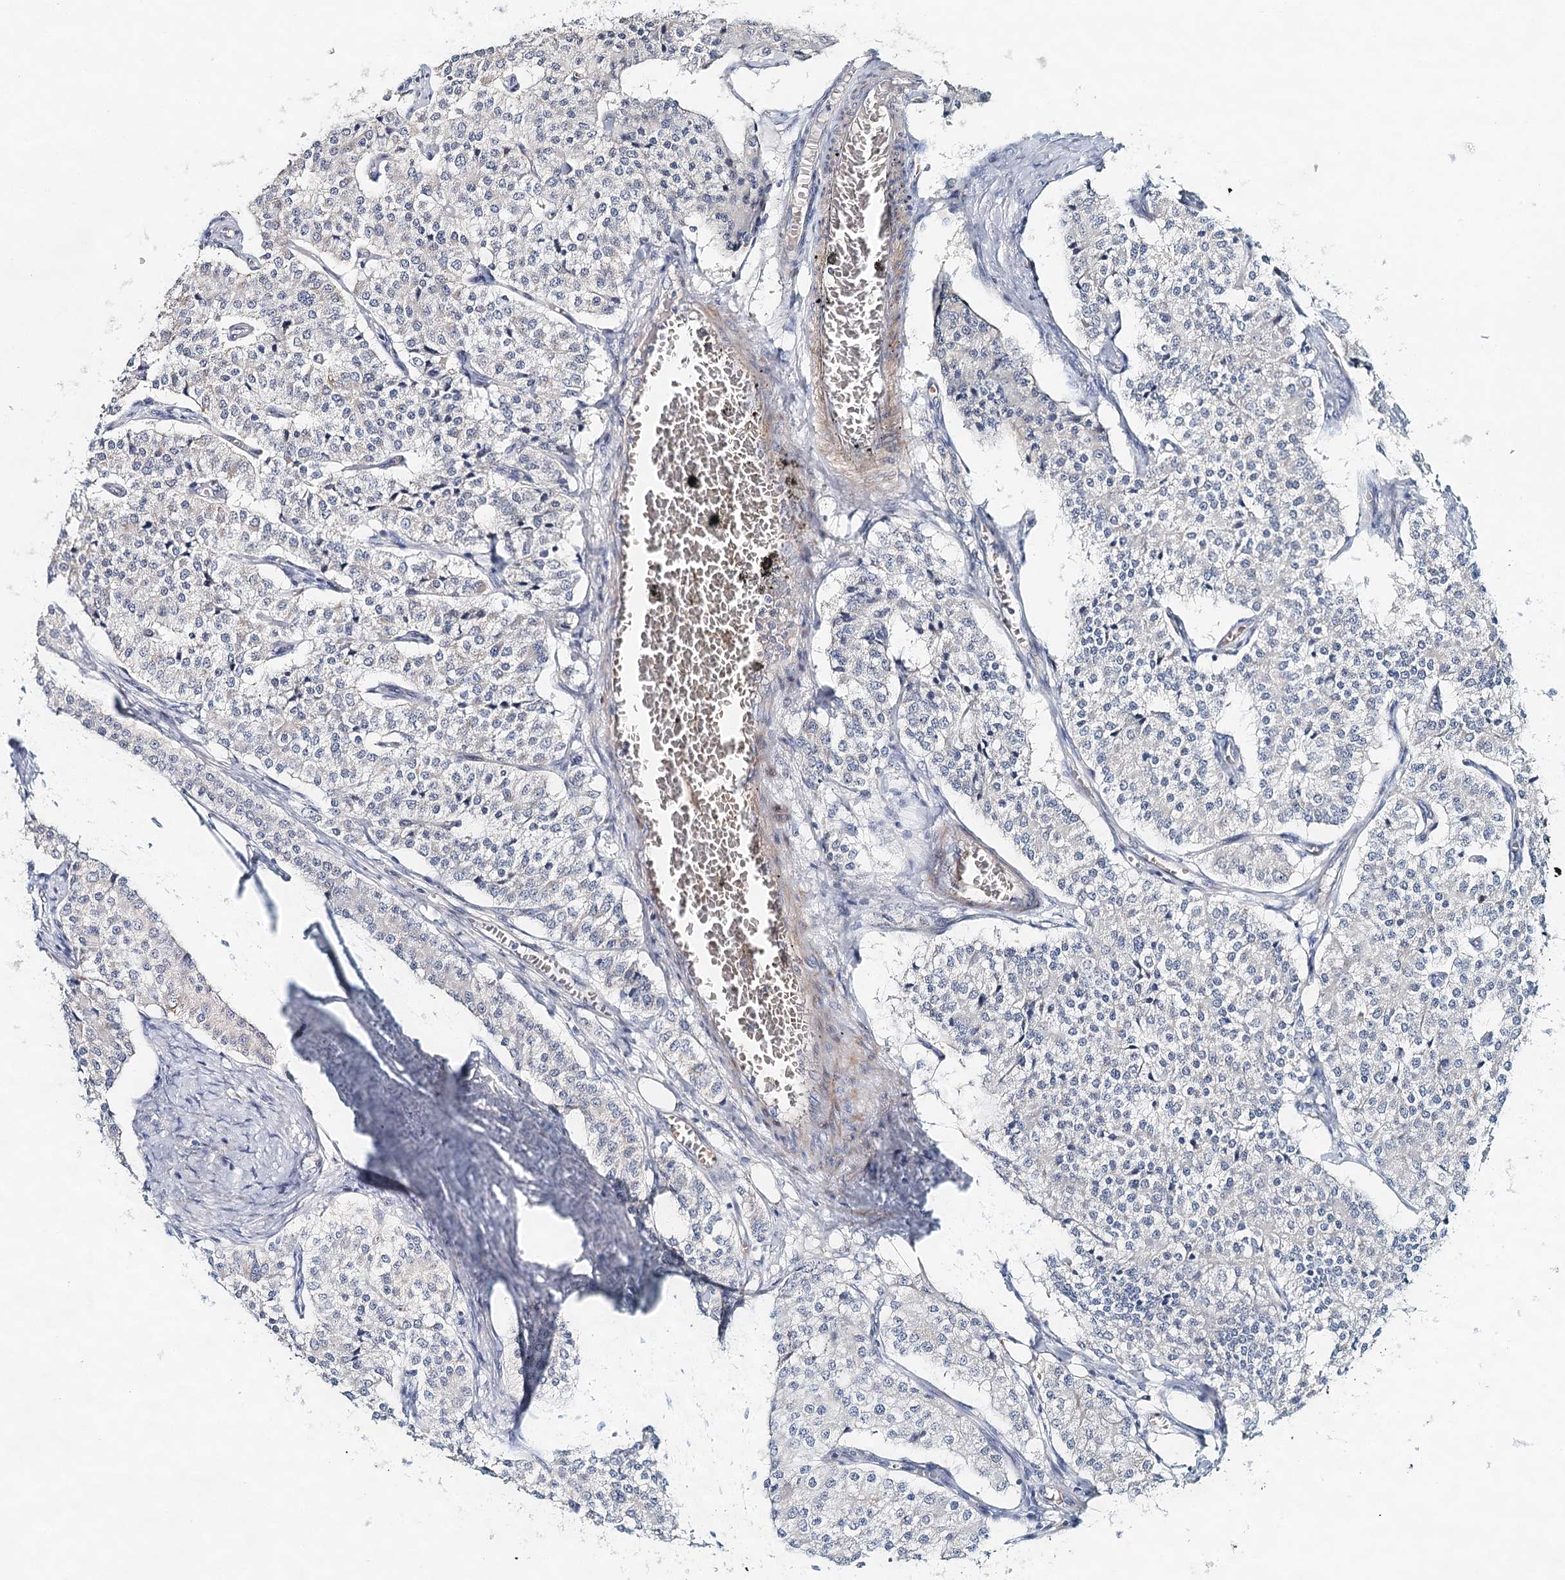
{"staining": {"intensity": "negative", "quantity": "none", "location": "none"}, "tissue": "carcinoid", "cell_type": "Tumor cells", "image_type": "cancer", "snomed": [{"axis": "morphology", "description": "Carcinoid, malignant, NOS"}, {"axis": "topography", "description": "Colon"}], "caption": "The immunohistochemistry (IHC) micrograph has no significant staining in tumor cells of carcinoid tissue.", "gene": "RBM43", "patient": {"sex": "female", "age": 52}}